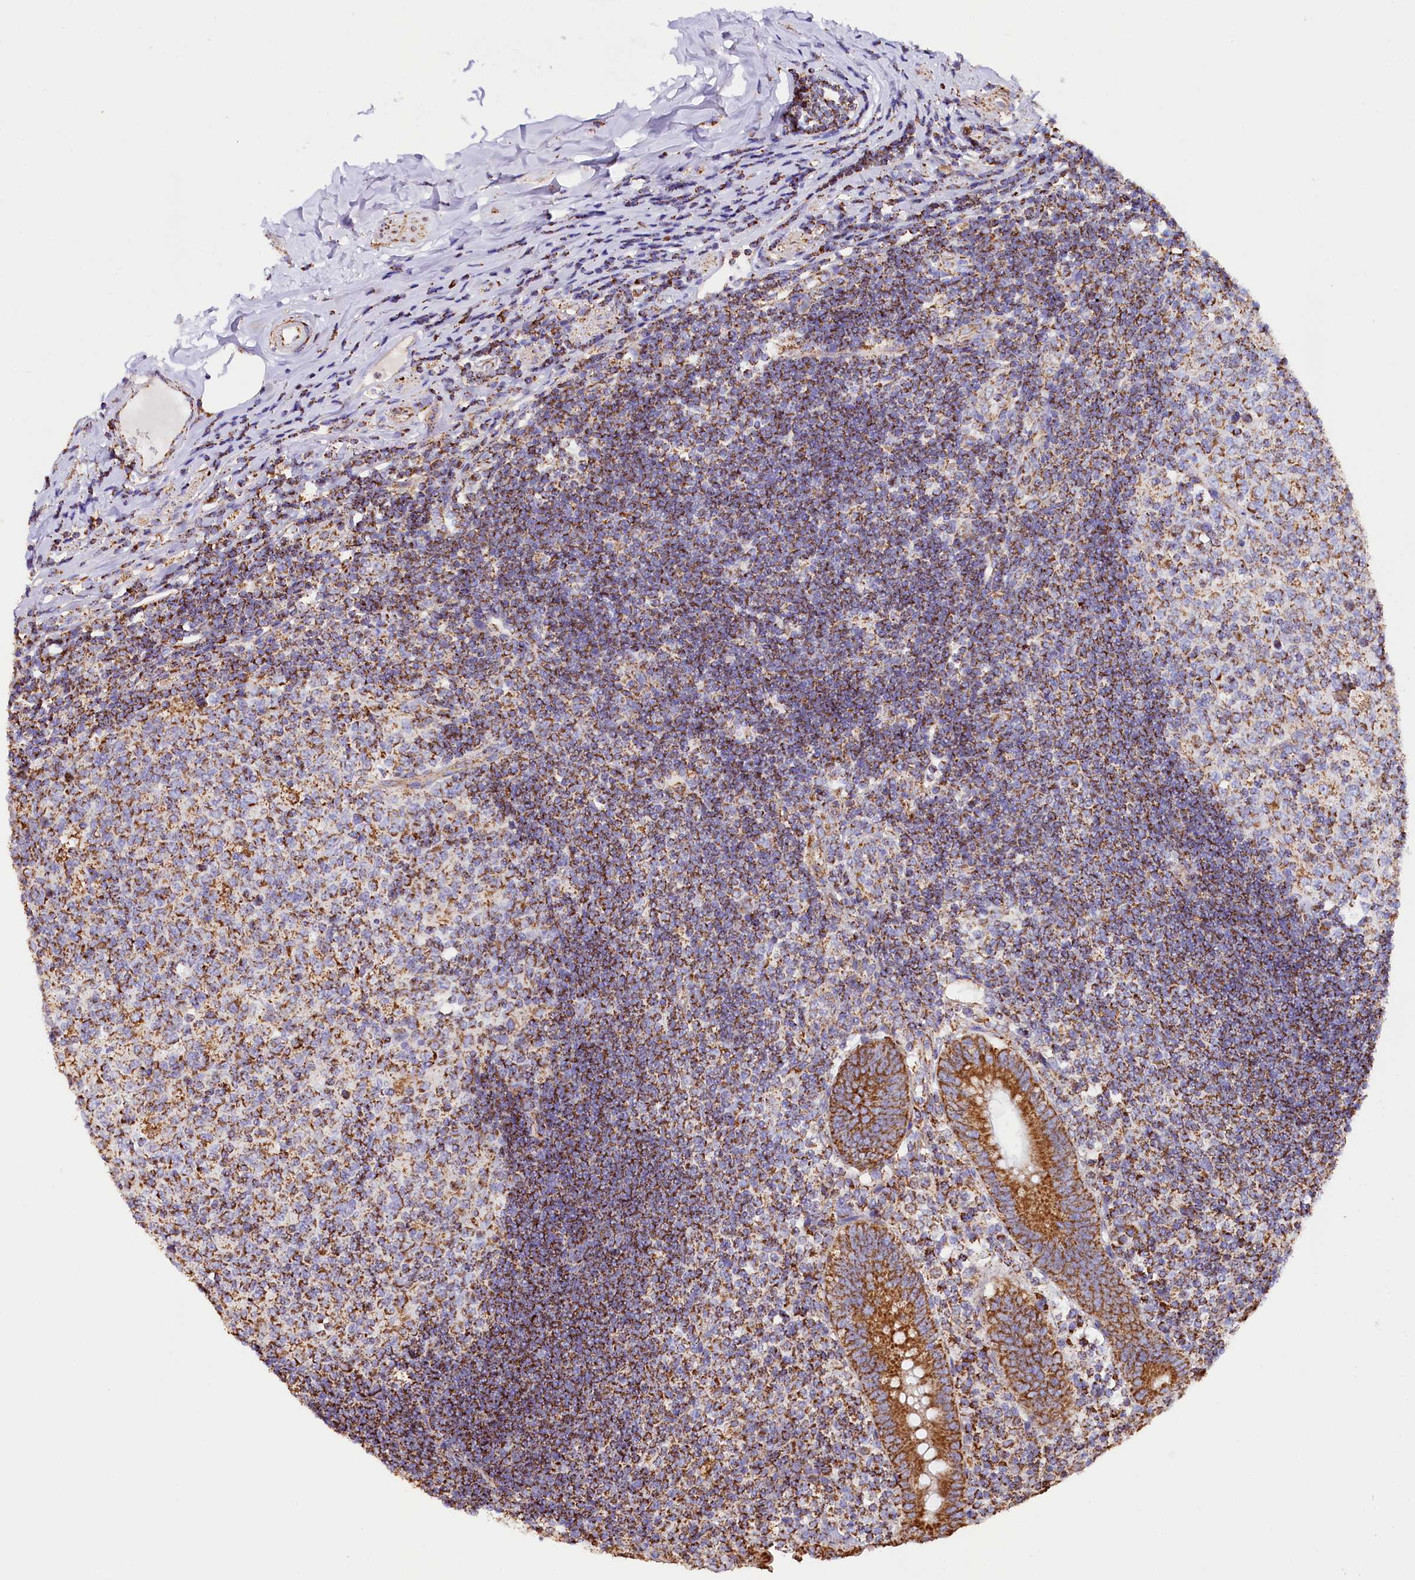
{"staining": {"intensity": "strong", "quantity": ">75%", "location": "cytoplasmic/membranous"}, "tissue": "appendix", "cell_type": "Glandular cells", "image_type": "normal", "snomed": [{"axis": "morphology", "description": "Normal tissue, NOS"}, {"axis": "topography", "description": "Appendix"}], "caption": "Immunohistochemical staining of benign human appendix exhibits strong cytoplasmic/membranous protein expression in about >75% of glandular cells. (DAB (3,3'-diaminobenzidine) IHC with brightfield microscopy, high magnification).", "gene": "APLP2", "patient": {"sex": "female", "age": 54}}